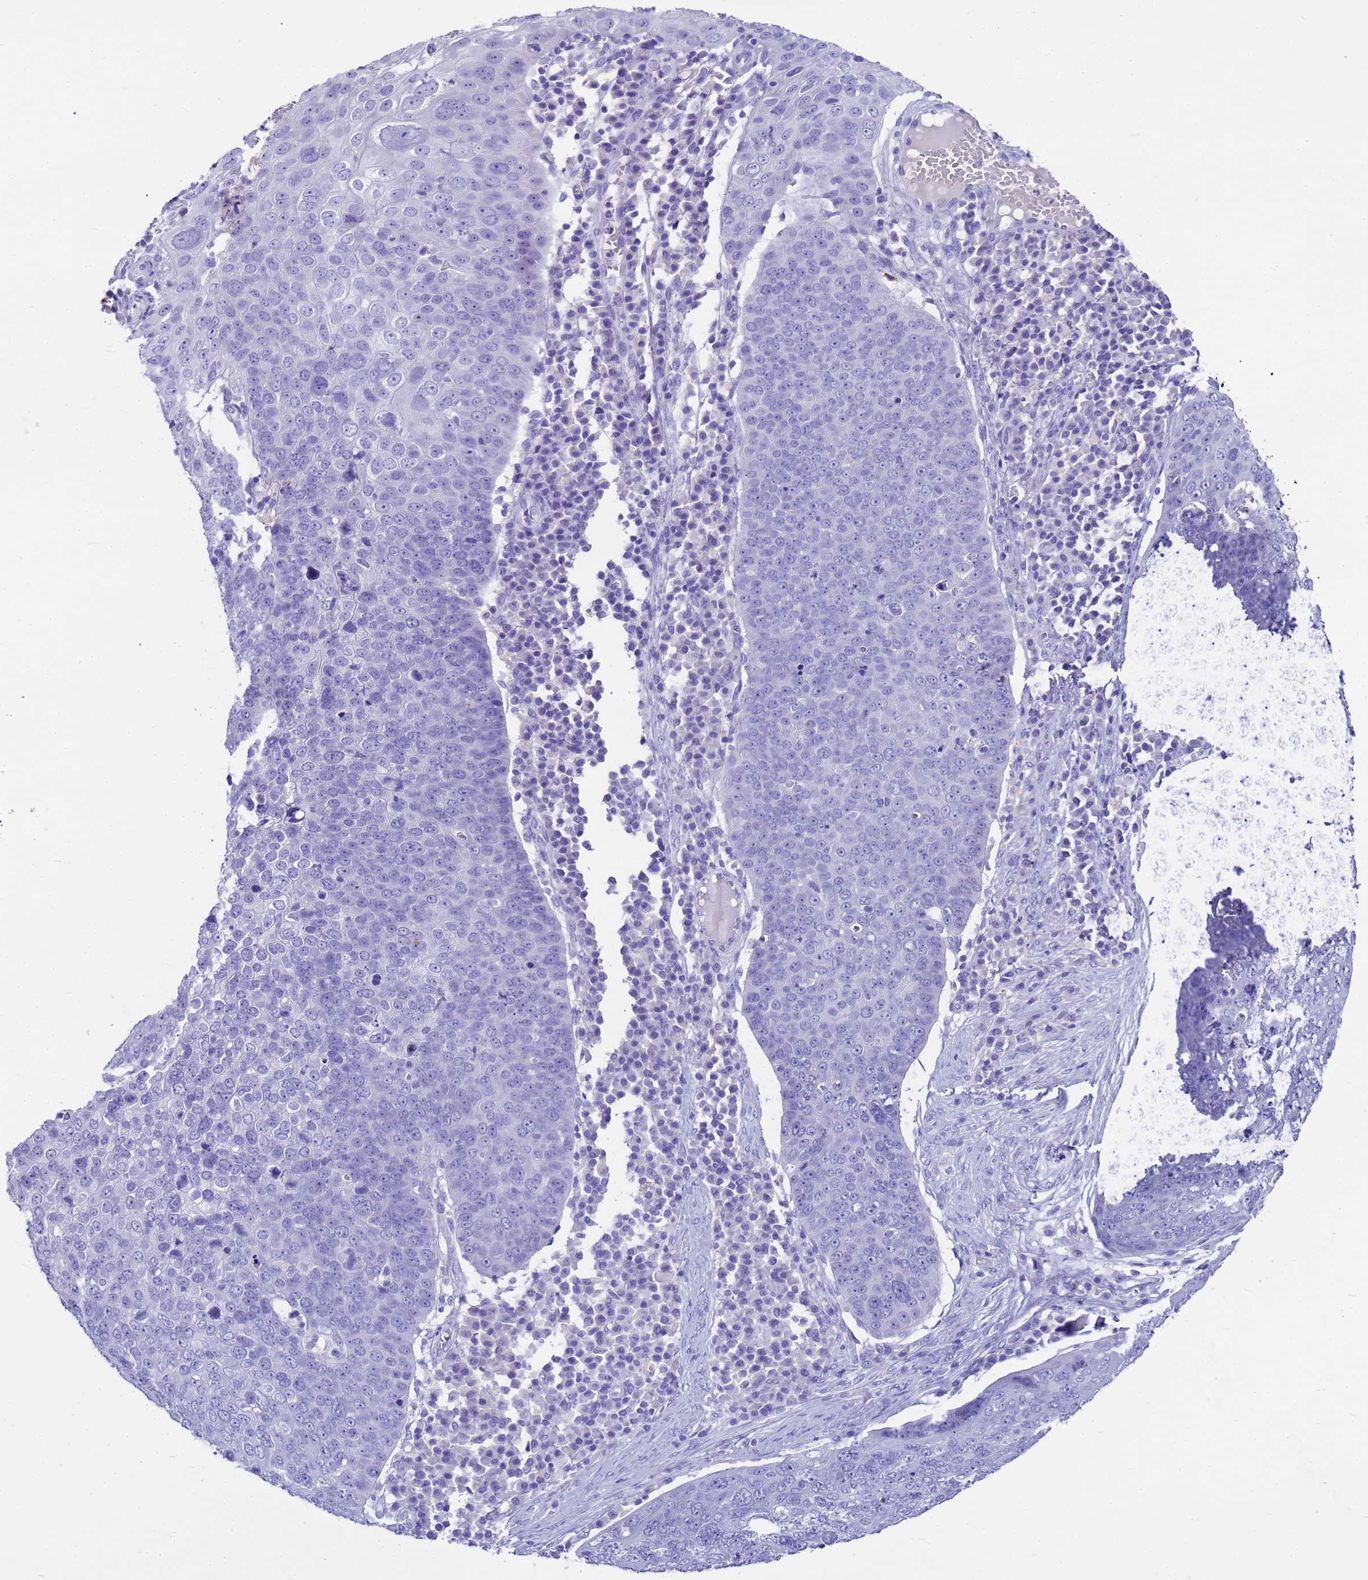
{"staining": {"intensity": "negative", "quantity": "none", "location": "none"}, "tissue": "skin cancer", "cell_type": "Tumor cells", "image_type": "cancer", "snomed": [{"axis": "morphology", "description": "Squamous cell carcinoma, NOS"}, {"axis": "topography", "description": "Skin"}], "caption": "High magnification brightfield microscopy of skin cancer stained with DAB (brown) and counterstained with hematoxylin (blue): tumor cells show no significant expression. (DAB (3,3'-diaminobenzidine) immunohistochemistry (IHC) with hematoxylin counter stain).", "gene": "MS4A13", "patient": {"sex": "male", "age": 71}}